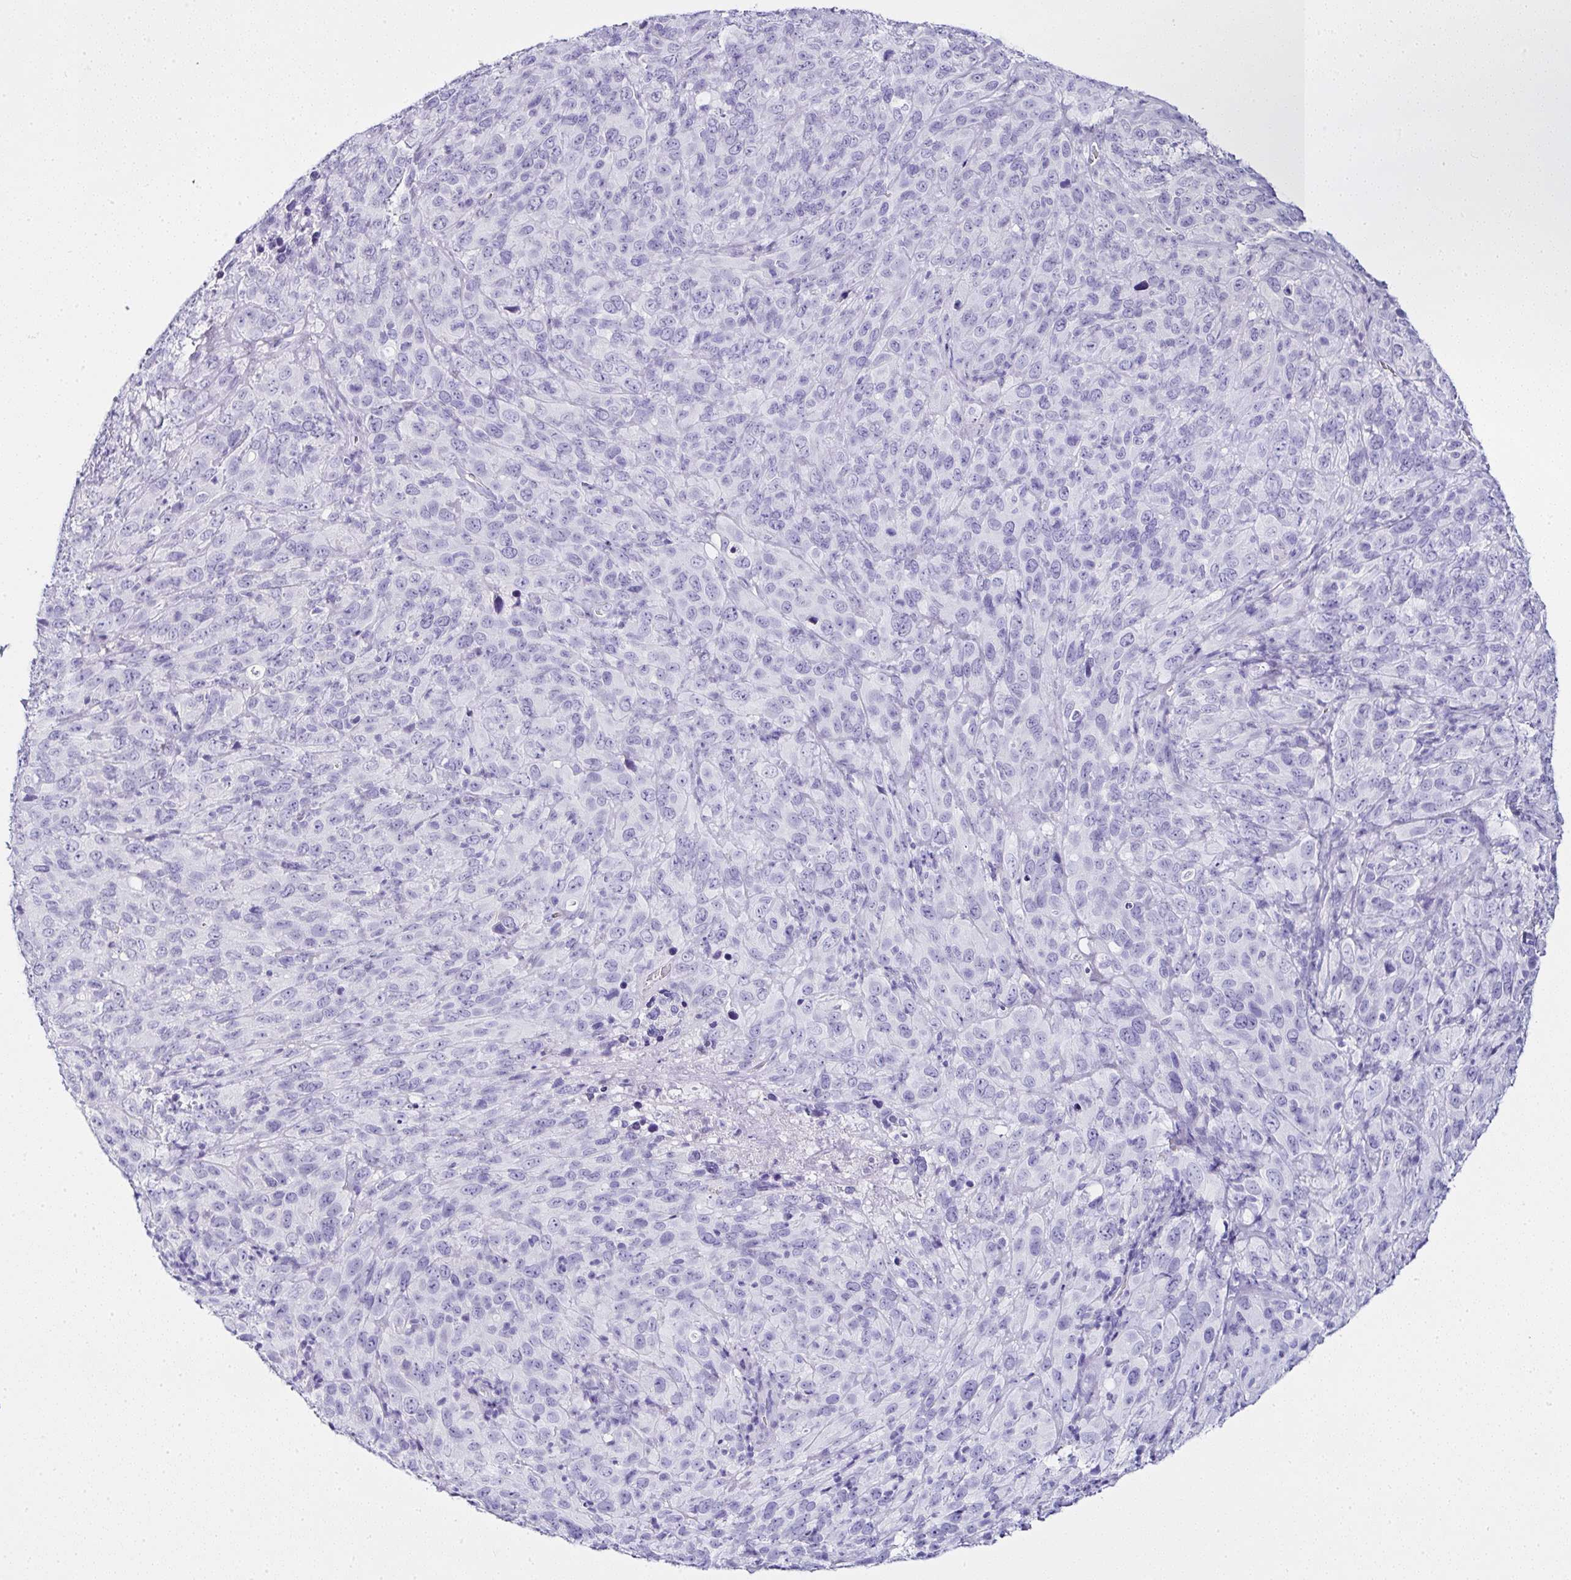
{"staining": {"intensity": "negative", "quantity": "none", "location": "none"}, "tissue": "cervical cancer", "cell_type": "Tumor cells", "image_type": "cancer", "snomed": [{"axis": "morphology", "description": "Squamous cell carcinoma, NOS"}, {"axis": "topography", "description": "Cervix"}], "caption": "DAB (3,3'-diaminobenzidine) immunohistochemical staining of human squamous cell carcinoma (cervical) displays no significant expression in tumor cells.", "gene": "SERPINB3", "patient": {"sex": "female", "age": 51}}